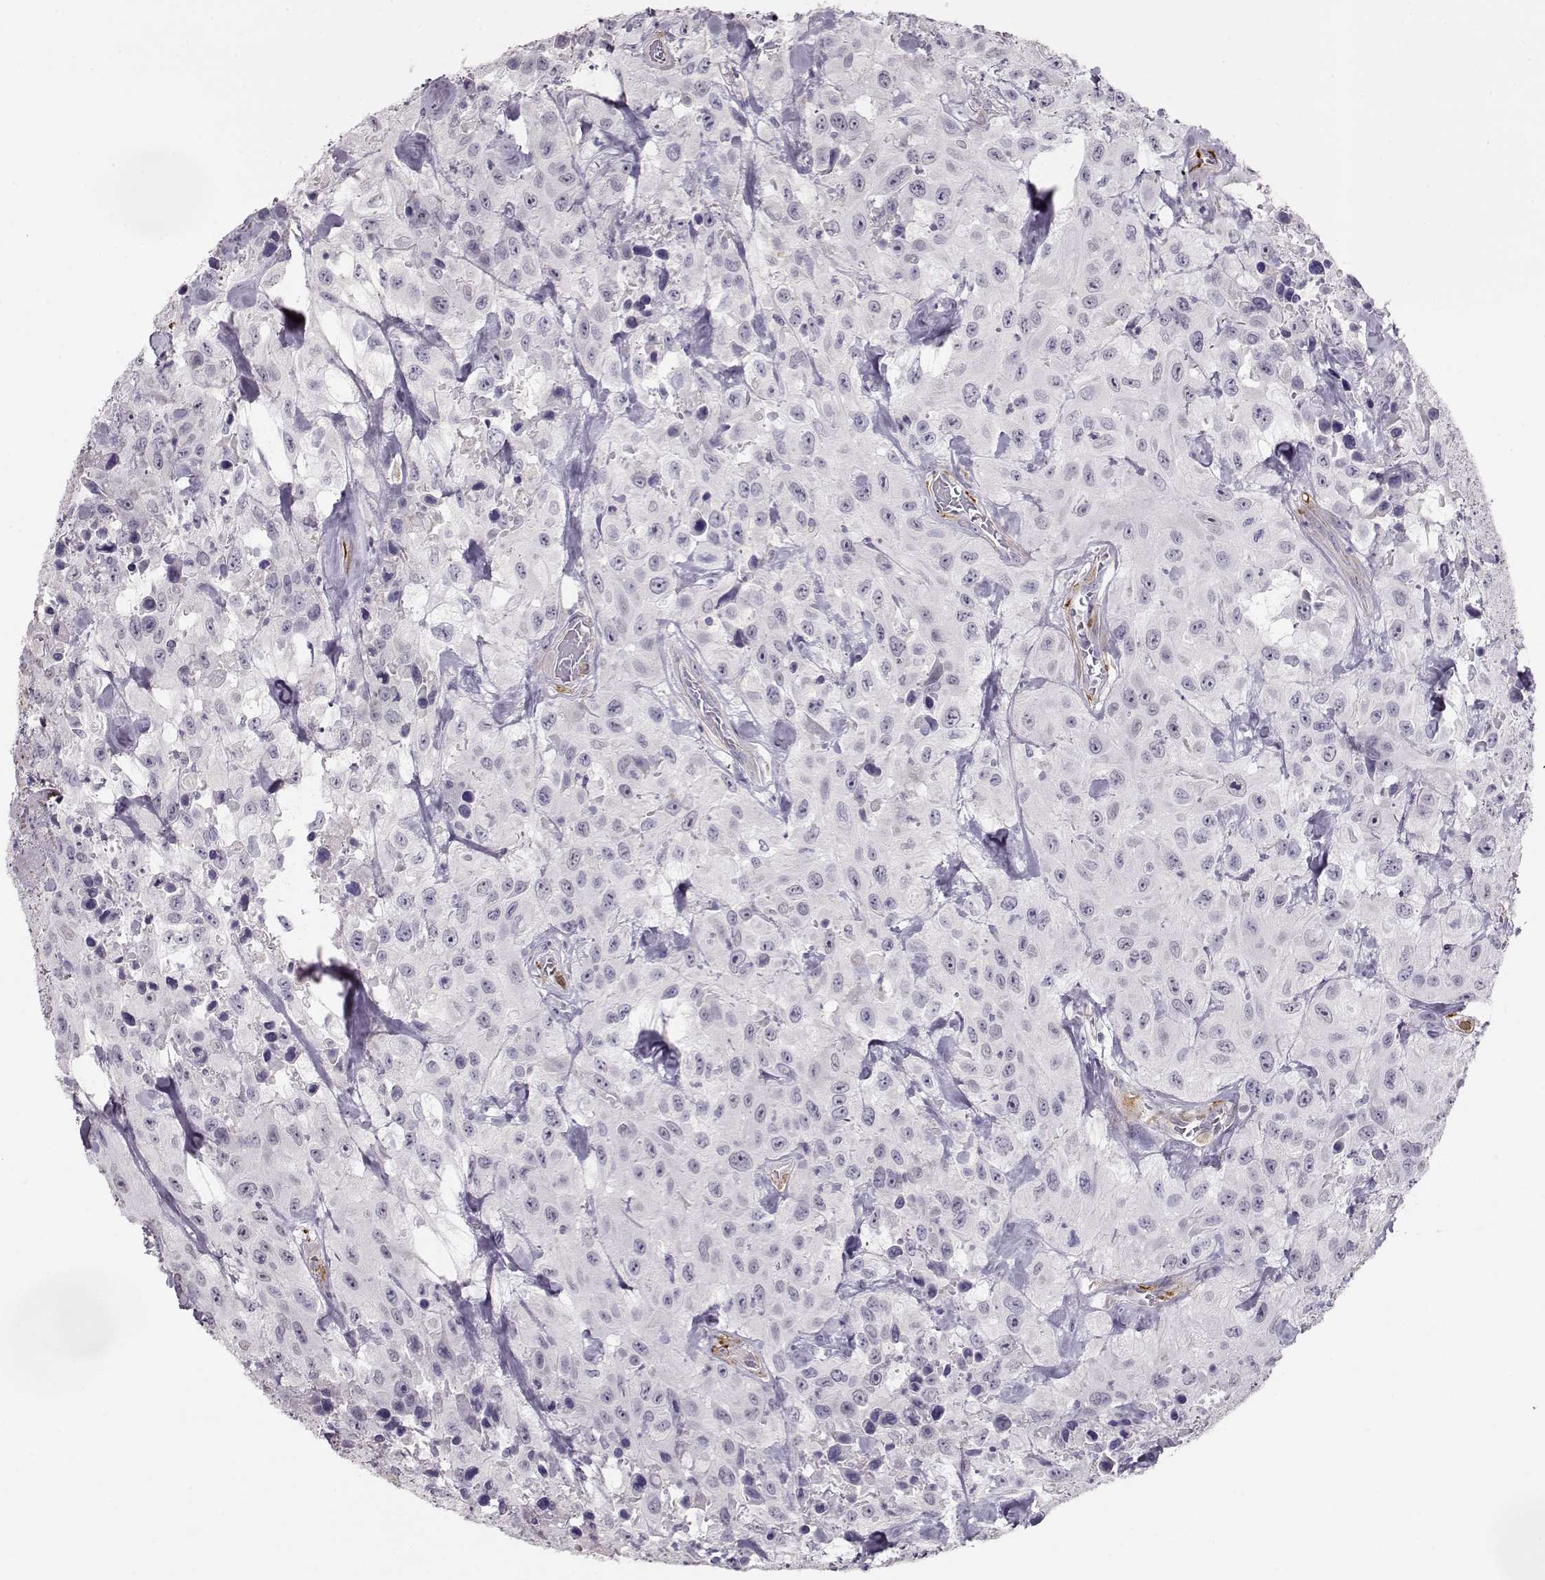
{"staining": {"intensity": "negative", "quantity": "none", "location": "none"}, "tissue": "urothelial cancer", "cell_type": "Tumor cells", "image_type": "cancer", "snomed": [{"axis": "morphology", "description": "Urothelial carcinoma, High grade"}, {"axis": "topography", "description": "Urinary bladder"}], "caption": "Human high-grade urothelial carcinoma stained for a protein using IHC exhibits no expression in tumor cells.", "gene": "RBM44", "patient": {"sex": "male", "age": 79}}